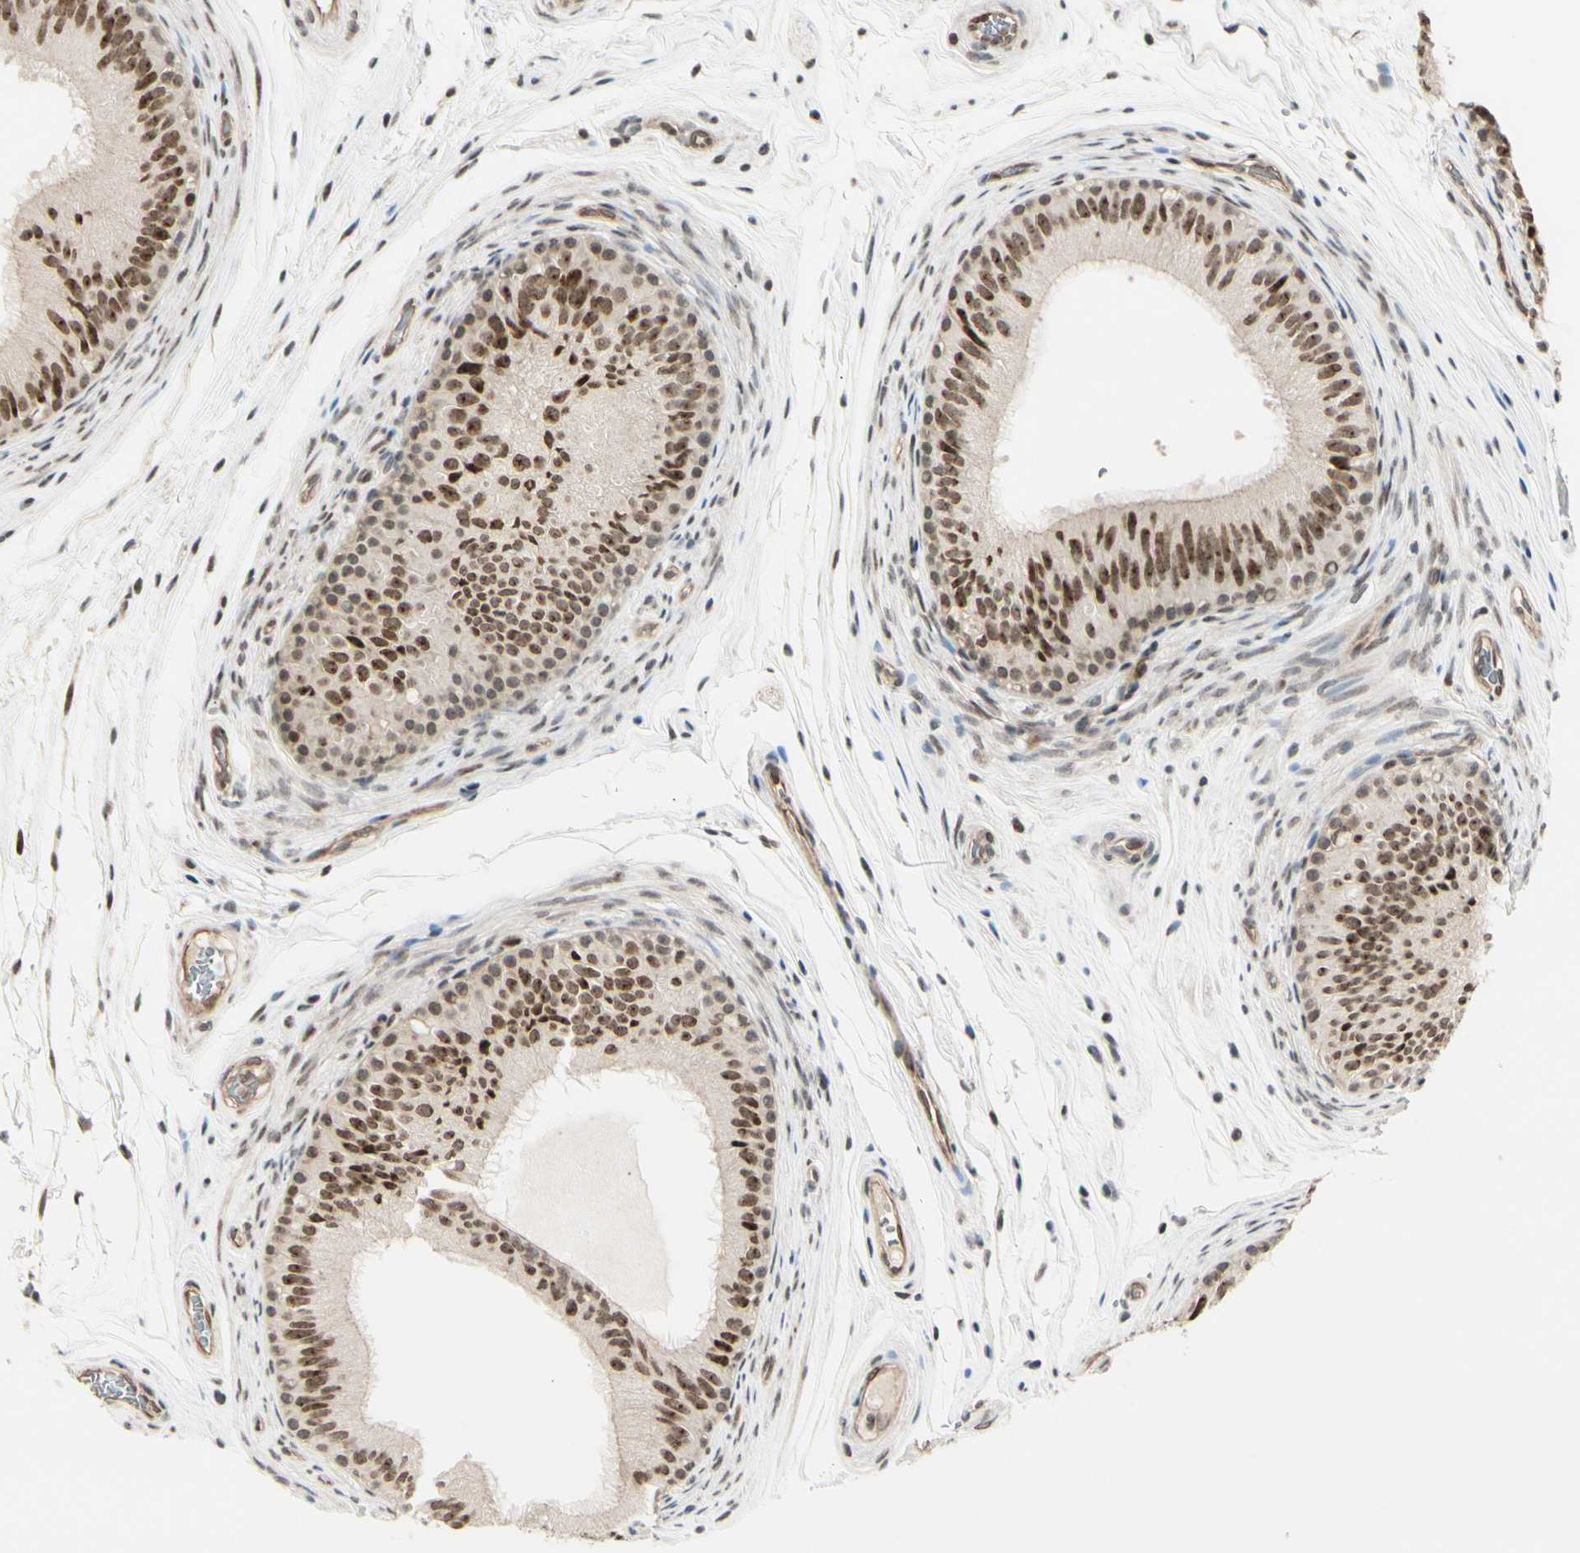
{"staining": {"intensity": "moderate", "quantity": ">75%", "location": "nuclear"}, "tissue": "epididymis", "cell_type": "Glandular cells", "image_type": "normal", "snomed": [{"axis": "morphology", "description": "Normal tissue, NOS"}, {"axis": "topography", "description": "Epididymis"}], "caption": "IHC staining of benign epididymis, which shows medium levels of moderate nuclear expression in about >75% of glandular cells indicating moderate nuclear protein staining. The staining was performed using DAB (brown) for protein detection and nuclei were counterstained in hematoxylin (blue).", "gene": "SUFU", "patient": {"sex": "male", "age": 36}}